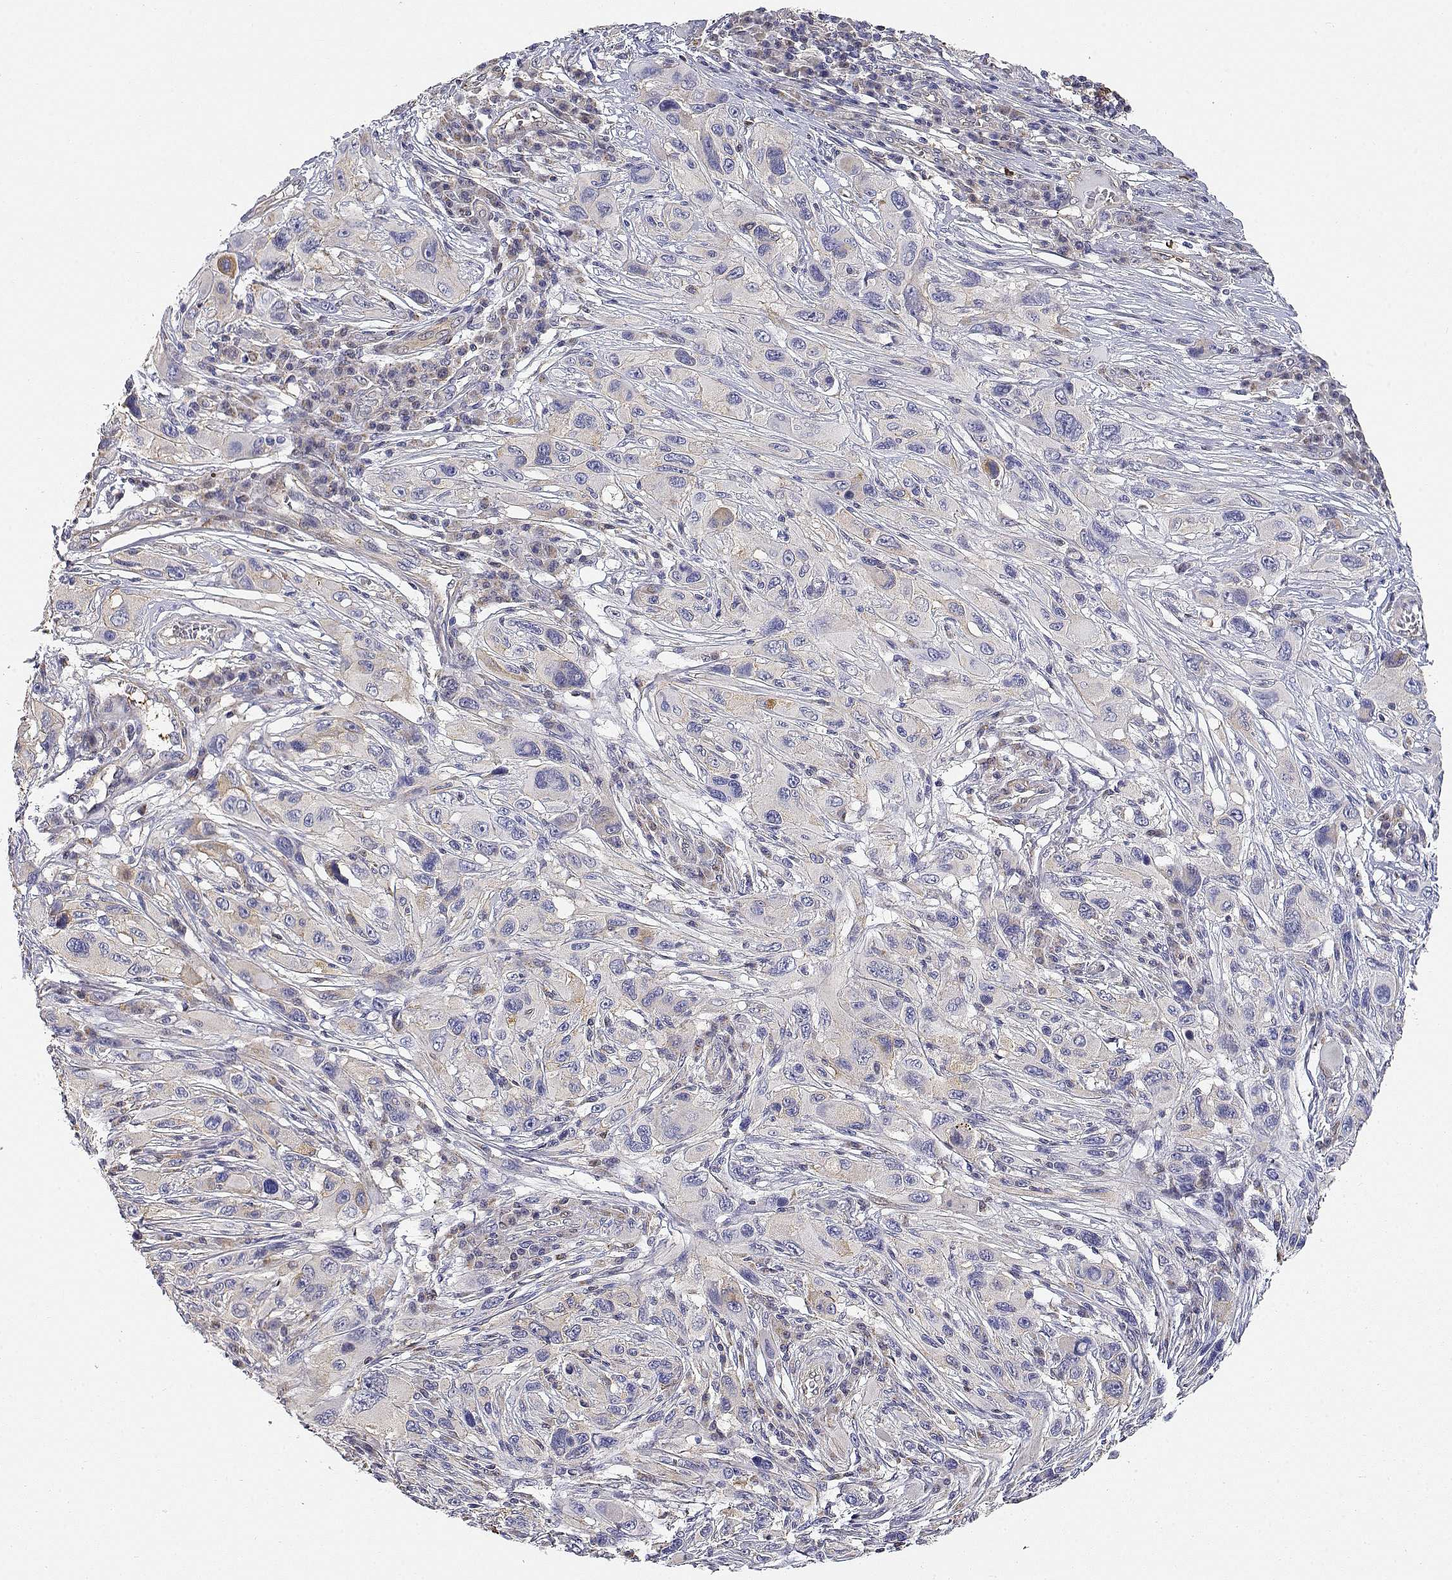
{"staining": {"intensity": "weak", "quantity": "<25%", "location": "cytoplasmic/membranous"}, "tissue": "melanoma", "cell_type": "Tumor cells", "image_type": "cancer", "snomed": [{"axis": "morphology", "description": "Malignant melanoma, NOS"}, {"axis": "topography", "description": "Skin"}], "caption": "Tumor cells are negative for protein expression in human melanoma.", "gene": "ADA", "patient": {"sex": "male", "age": 53}}